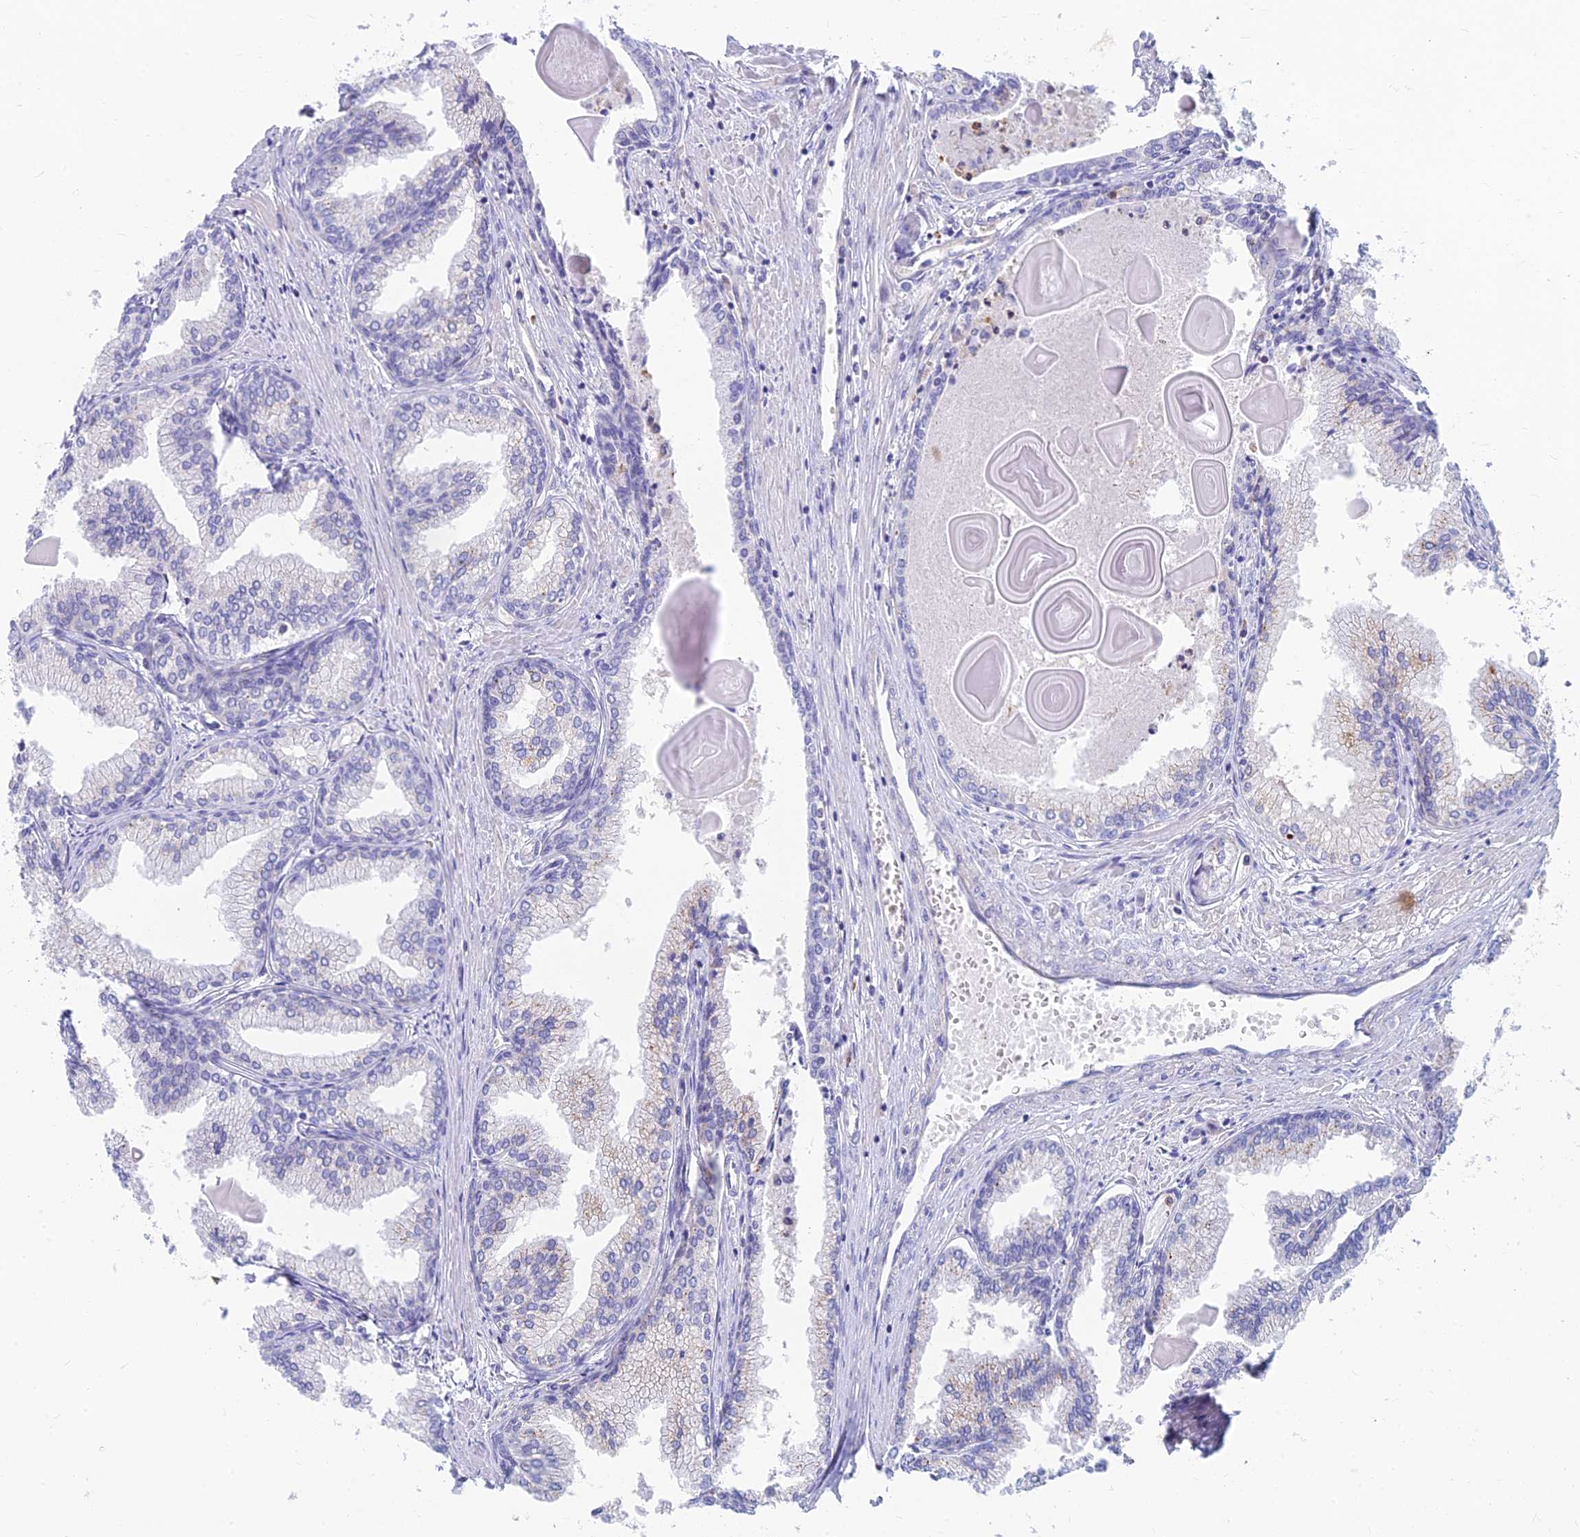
{"staining": {"intensity": "negative", "quantity": "none", "location": "none"}, "tissue": "prostate cancer", "cell_type": "Tumor cells", "image_type": "cancer", "snomed": [{"axis": "morphology", "description": "Adenocarcinoma, High grade"}, {"axis": "topography", "description": "Prostate"}], "caption": "Immunohistochemistry micrograph of prostate high-grade adenocarcinoma stained for a protein (brown), which demonstrates no staining in tumor cells.", "gene": "STRN4", "patient": {"sex": "male", "age": 68}}